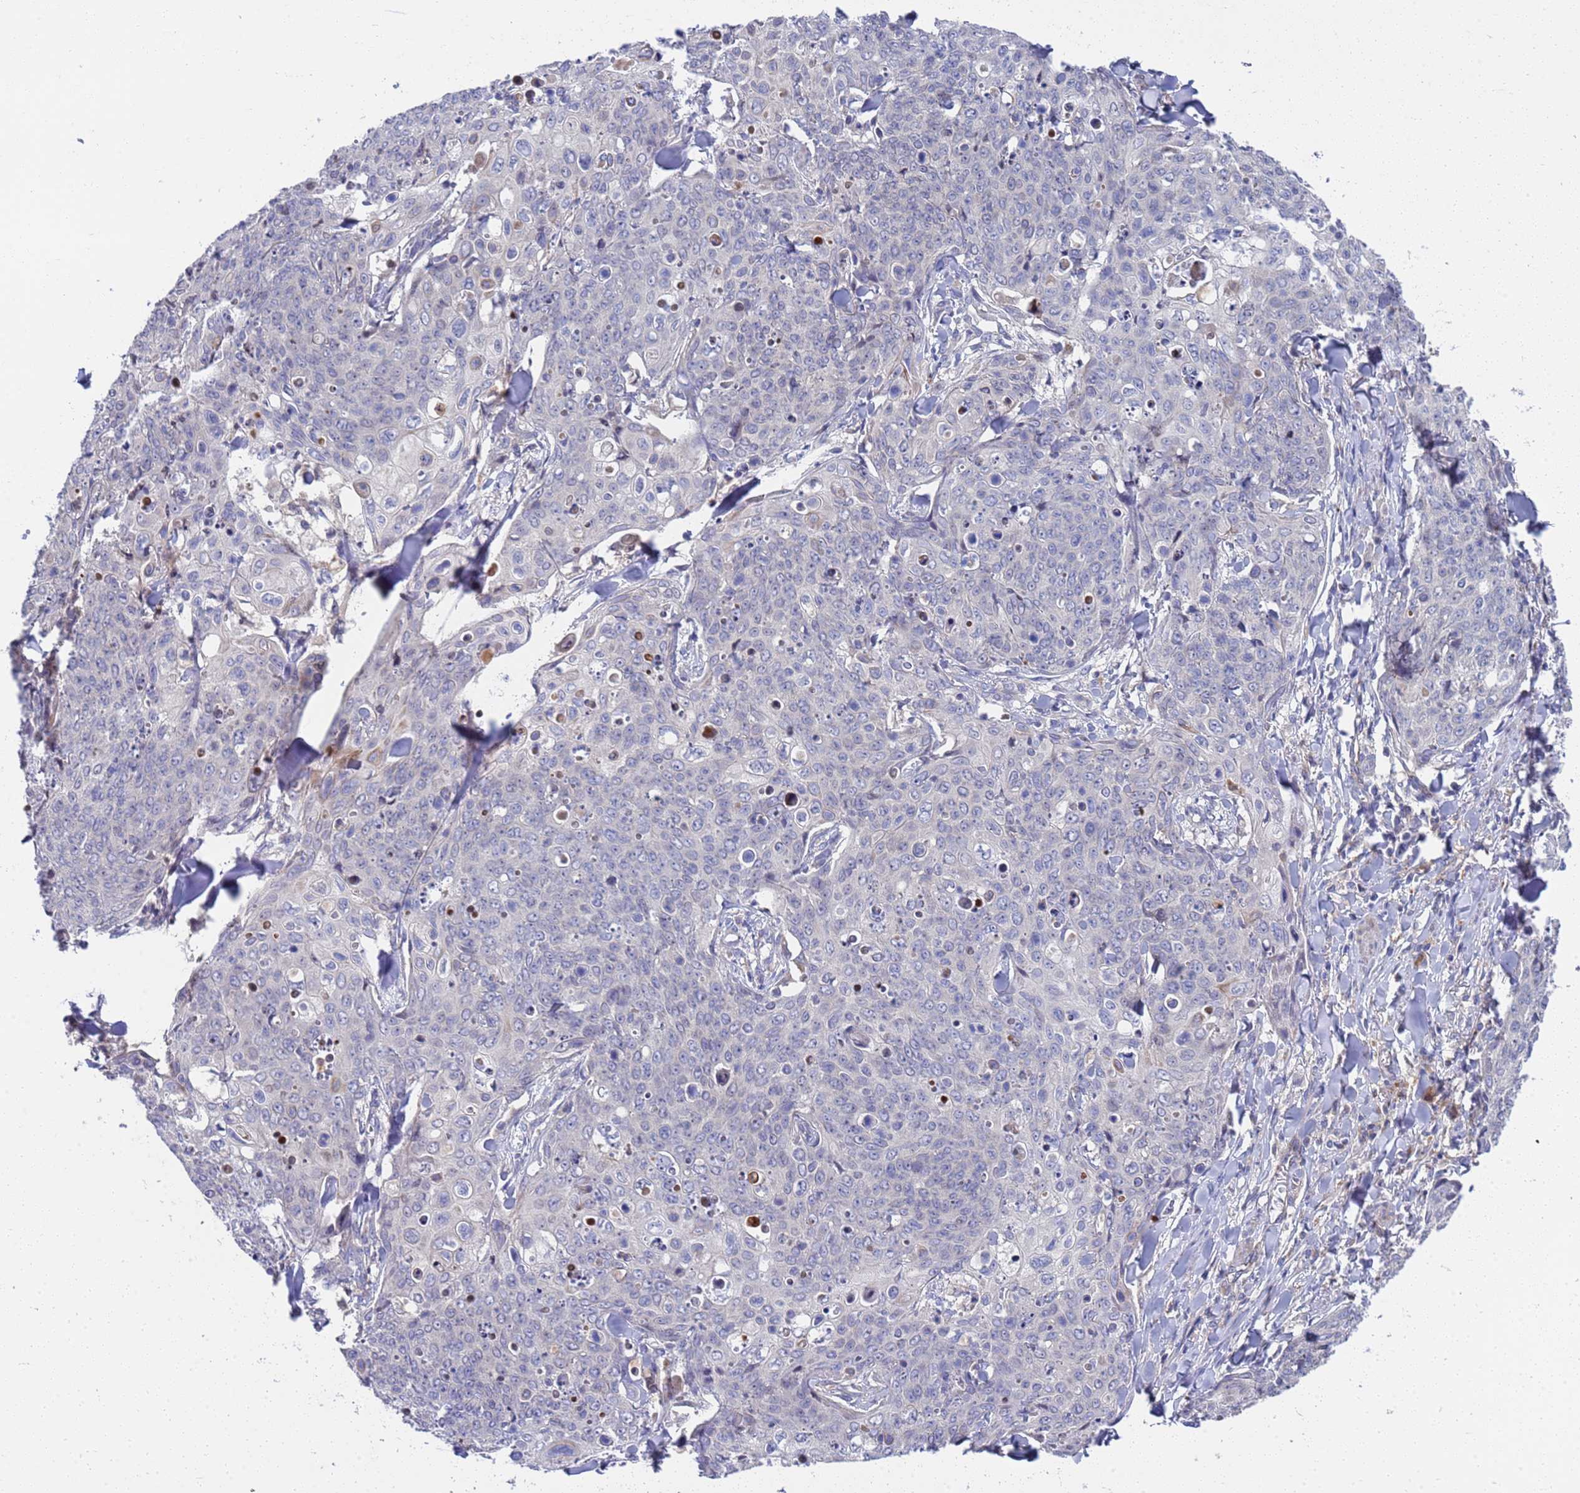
{"staining": {"intensity": "negative", "quantity": "none", "location": "none"}, "tissue": "skin cancer", "cell_type": "Tumor cells", "image_type": "cancer", "snomed": [{"axis": "morphology", "description": "Squamous cell carcinoma, NOS"}, {"axis": "topography", "description": "Skin"}, {"axis": "topography", "description": "Vulva"}], "caption": "This is a micrograph of immunohistochemistry (IHC) staining of skin cancer, which shows no staining in tumor cells. (DAB IHC, high magnification).", "gene": "ENOSF1", "patient": {"sex": "female", "age": 85}}